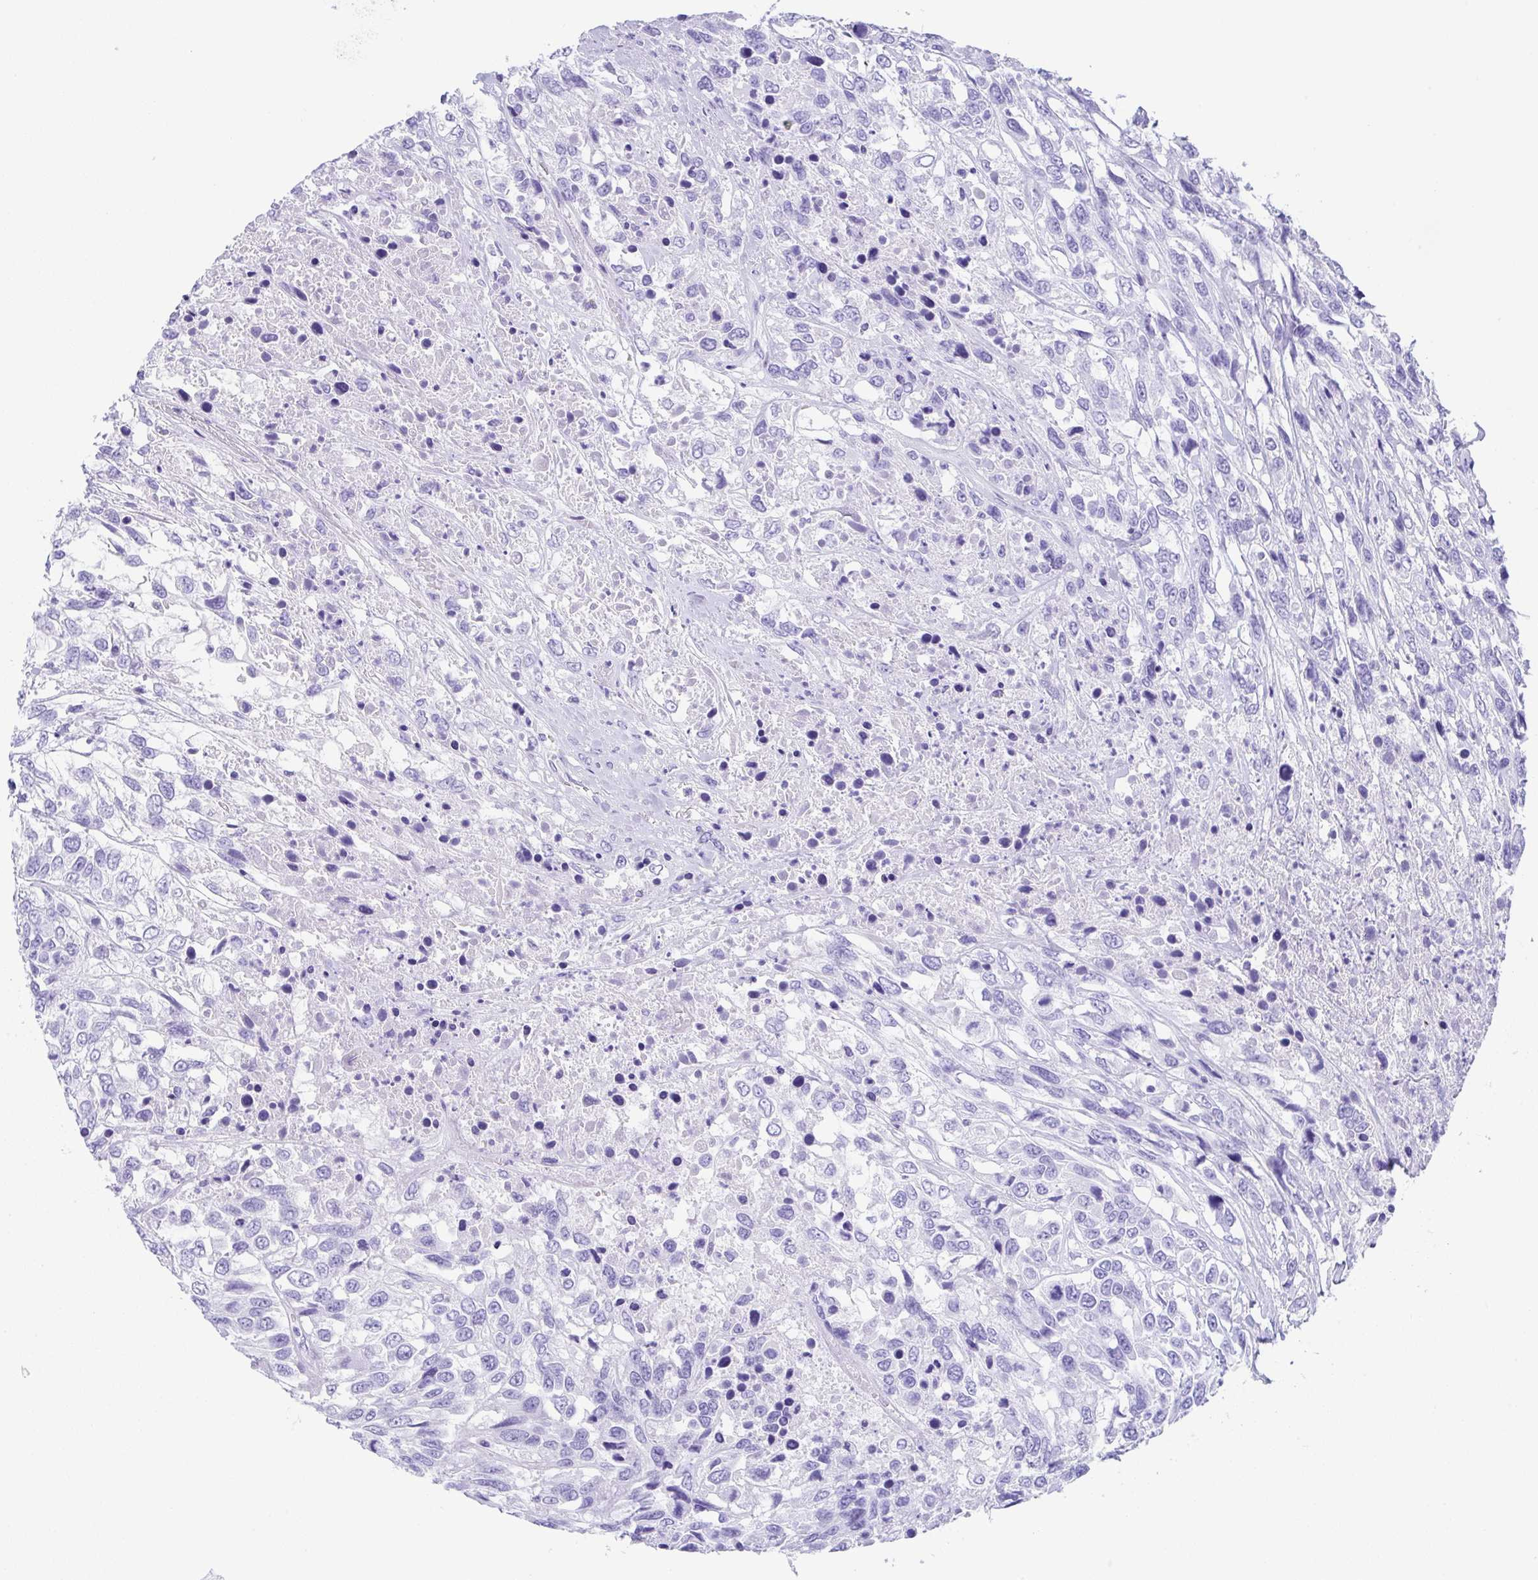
{"staining": {"intensity": "negative", "quantity": "none", "location": "none"}, "tissue": "urothelial cancer", "cell_type": "Tumor cells", "image_type": "cancer", "snomed": [{"axis": "morphology", "description": "Urothelial carcinoma, High grade"}, {"axis": "topography", "description": "Urinary bladder"}], "caption": "Tumor cells are negative for brown protein staining in high-grade urothelial carcinoma.", "gene": "CPA1", "patient": {"sex": "female", "age": 70}}